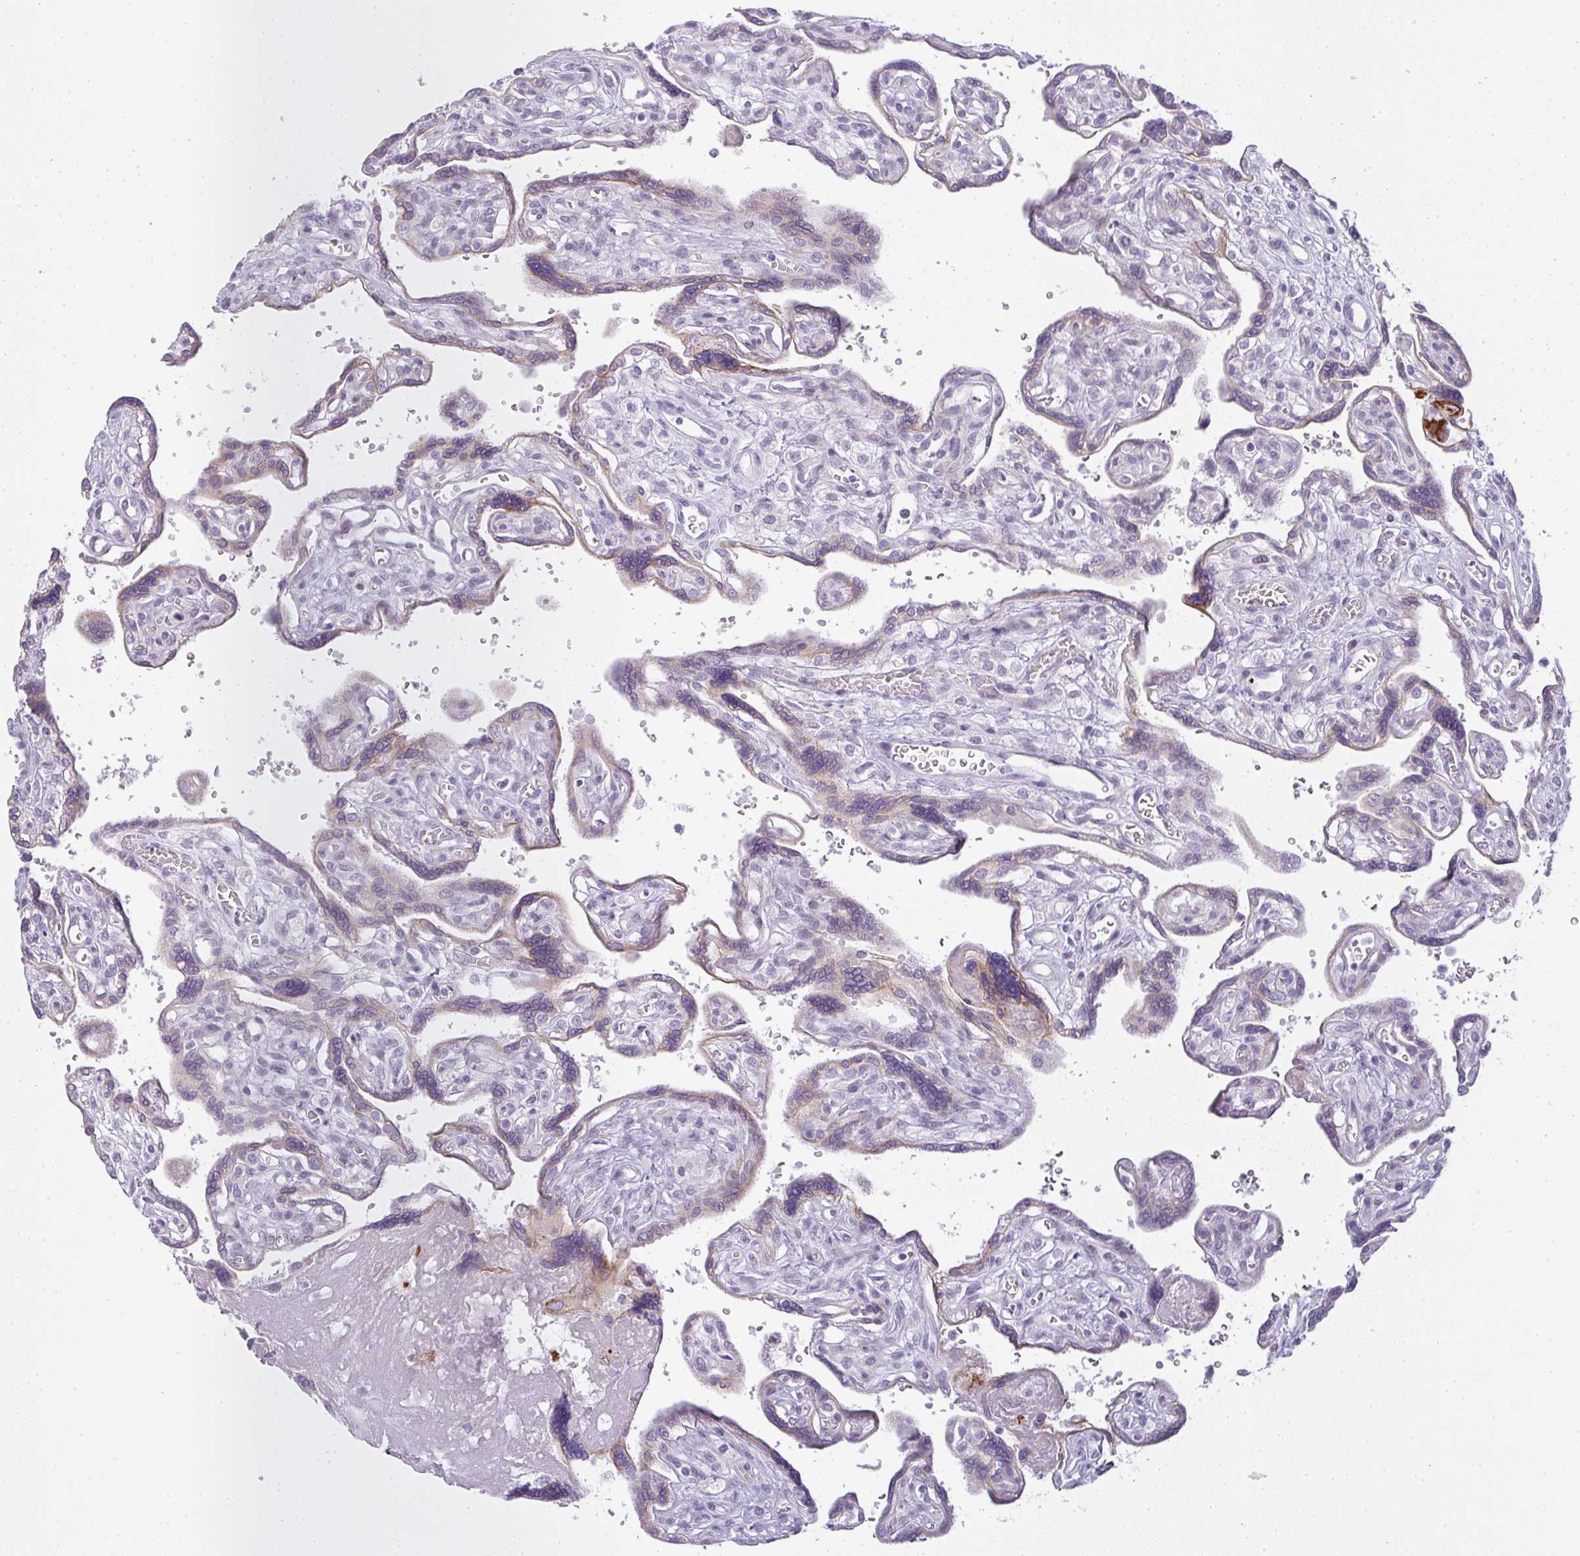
{"staining": {"intensity": "weak", "quantity": "<25%", "location": "cytoplasmic/membranous"}, "tissue": "placenta", "cell_type": "Trophoblastic cells", "image_type": "normal", "snomed": [{"axis": "morphology", "description": "Normal tissue, NOS"}, {"axis": "topography", "description": "Placenta"}], "caption": "IHC of normal human placenta shows no positivity in trophoblastic cells.", "gene": "SIRPB2", "patient": {"sex": "female", "age": 39}}